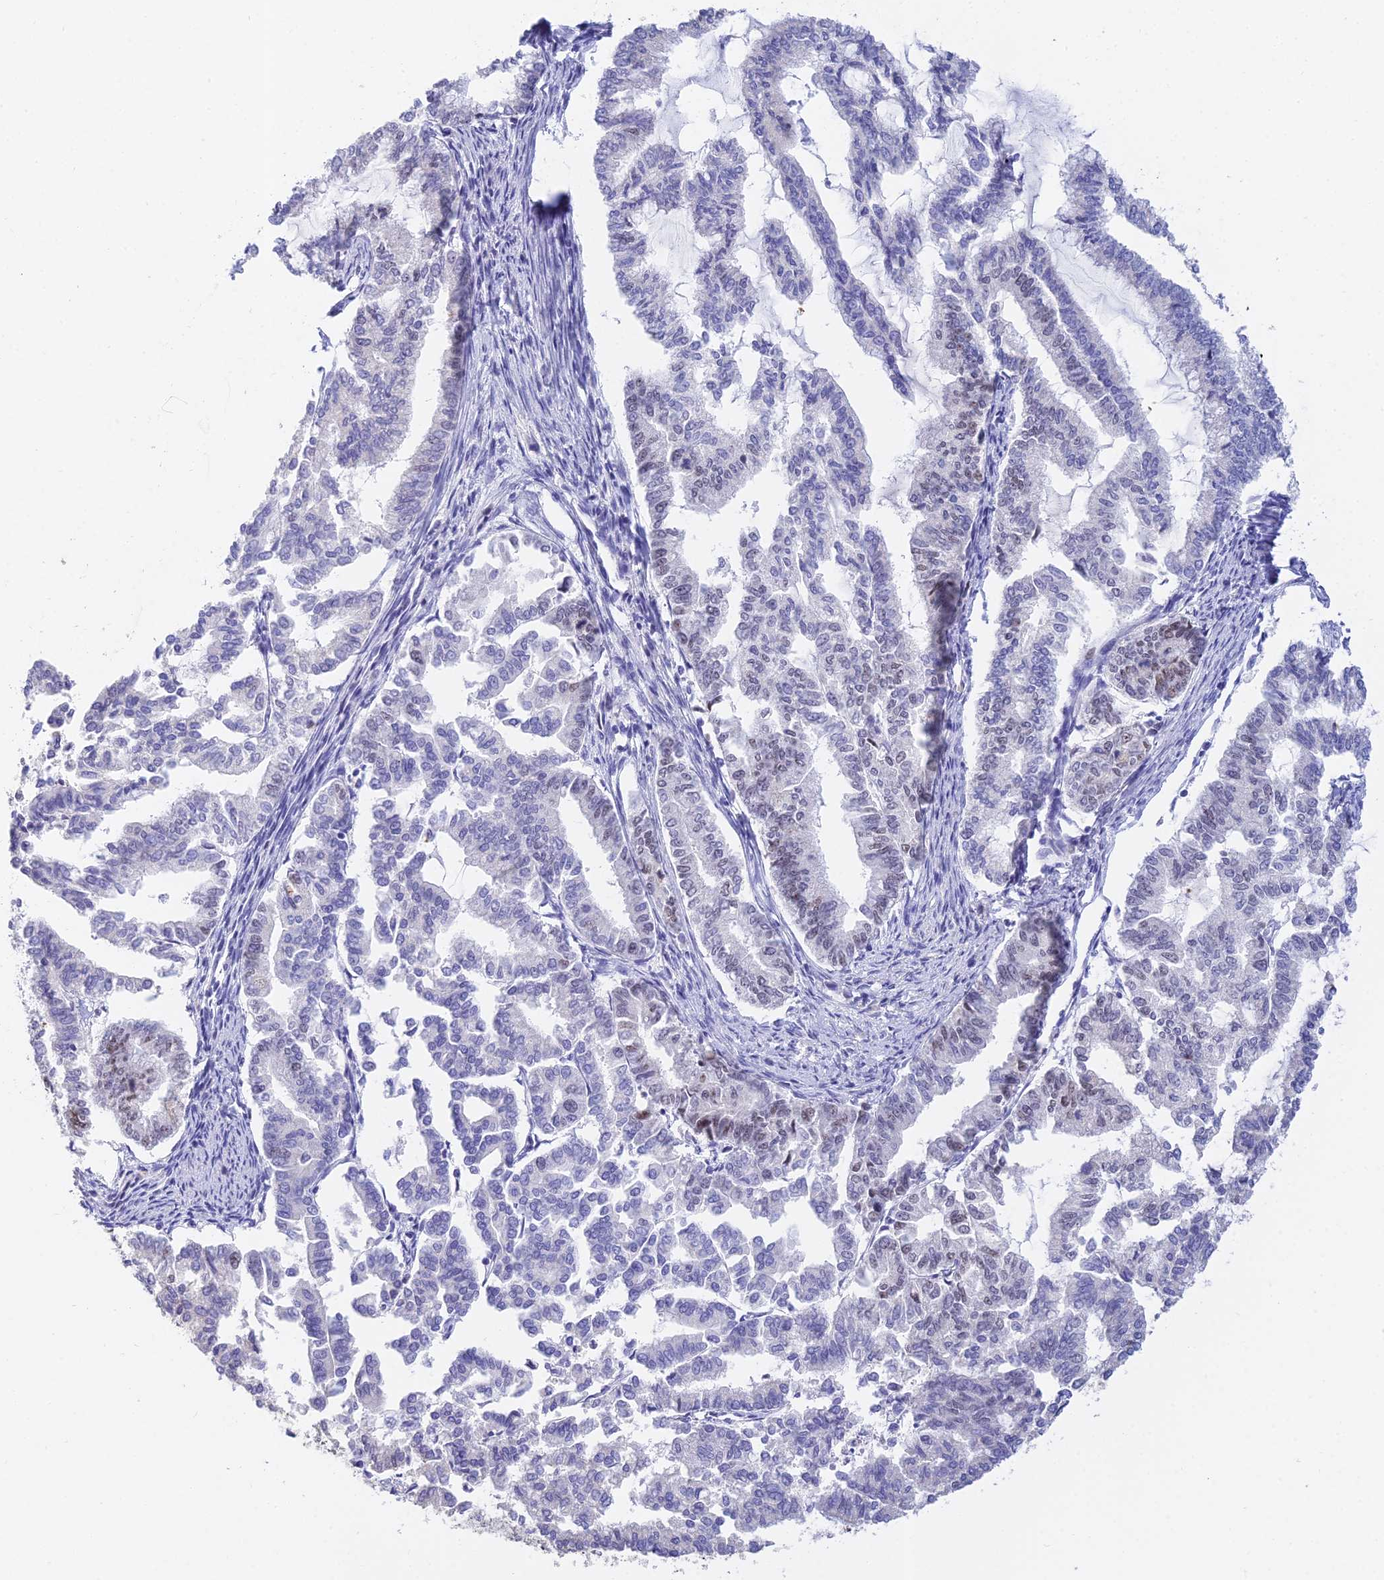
{"staining": {"intensity": "weak", "quantity": "<25%", "location": "nuclear"}, "tissue": "endometrial cancer", "cell_type": "Tumor cells", "image_type": "cancer", "snomed": [{"axis": "morphology", "description": "Adenocarcinoma, NOS"}, {"axis": "topography", "description": "Endometrium"}], "caption": "Immunohistochemistry (IHC) of human endometrial cancer shows no positivity in tumor cells.", "gene": "MCM2", "patient": {"sex": "female", "age": 79}}